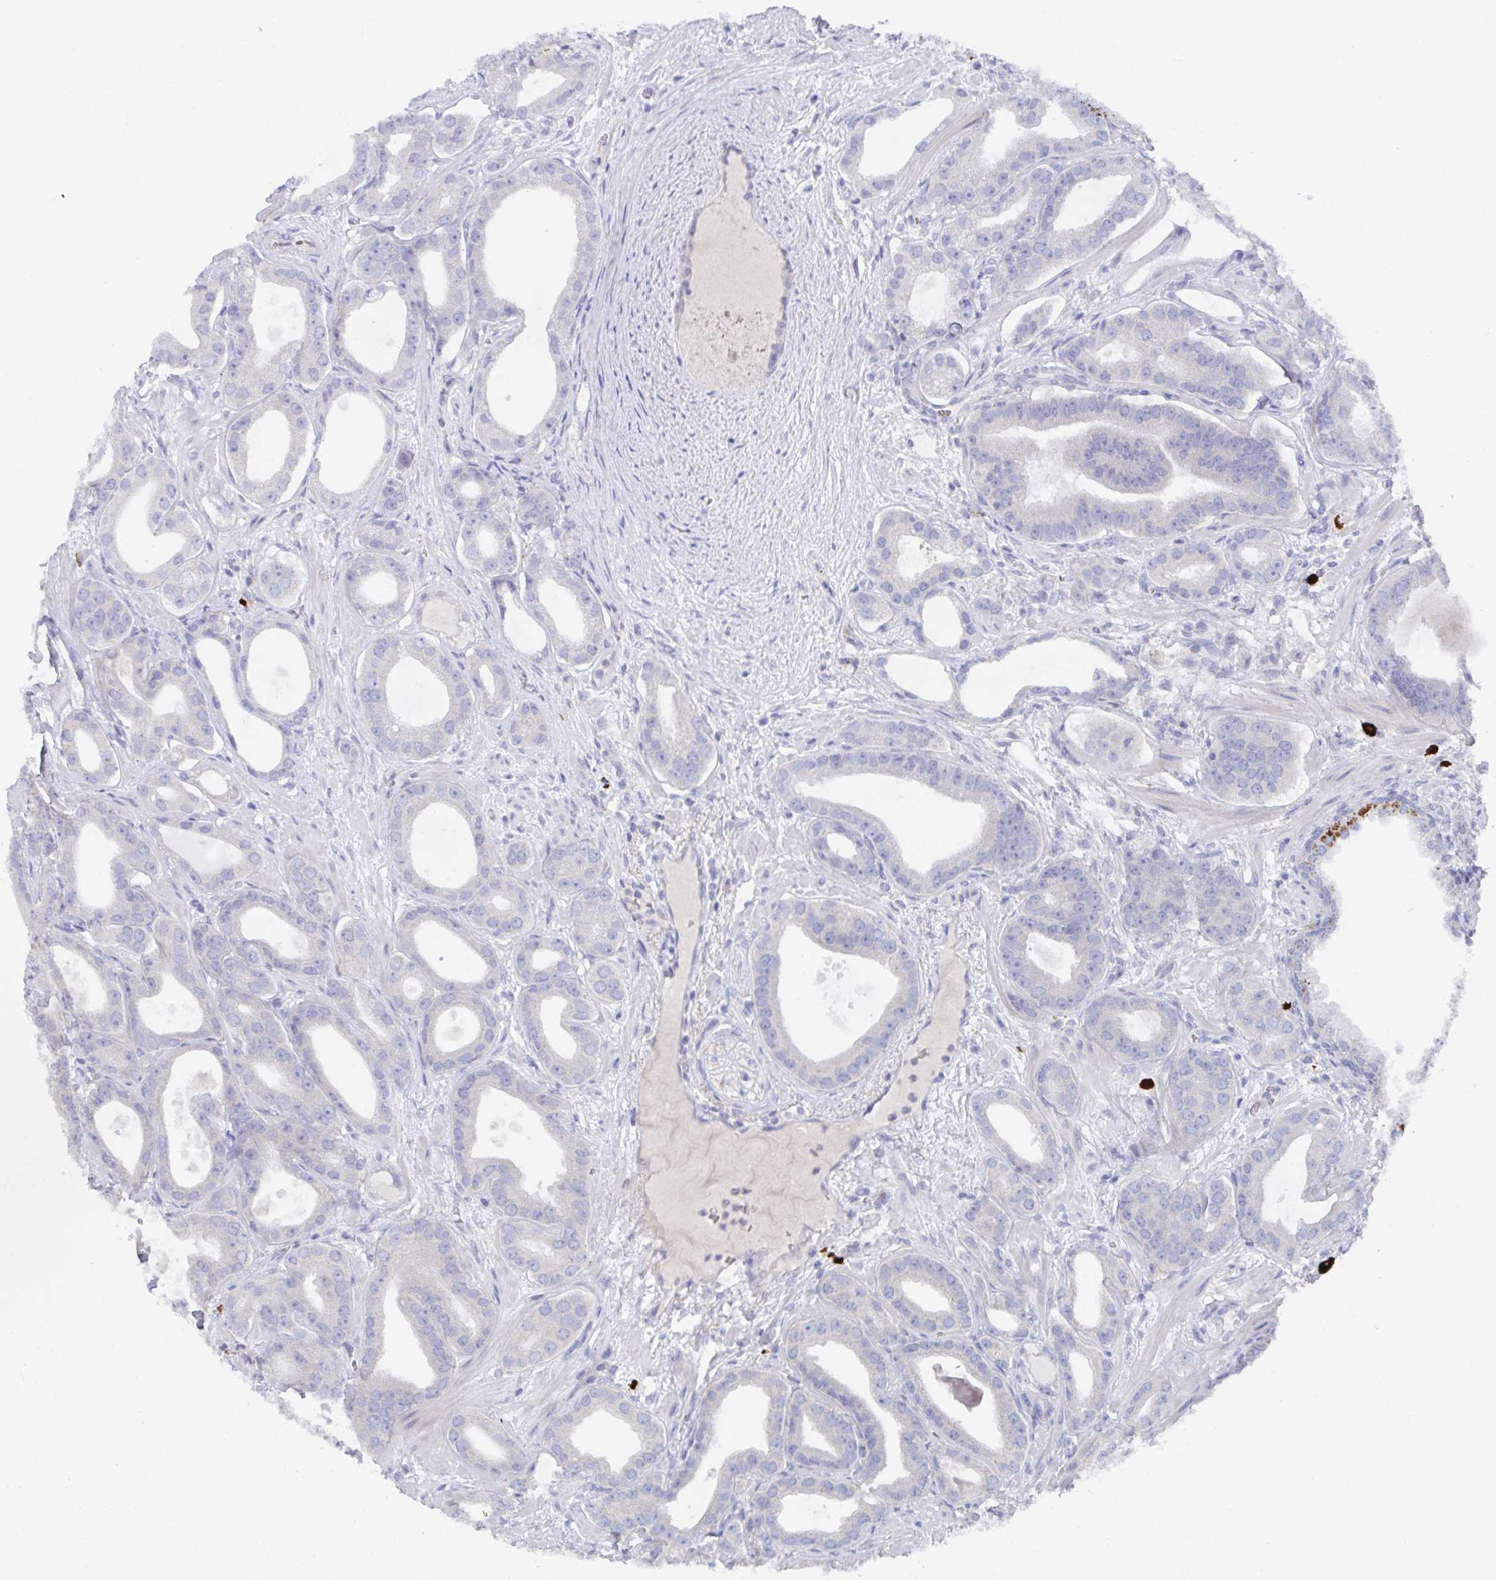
{"staining": {"intensity": "negative", "quantity": "none", "location": "none"}, "tissue": "prostate cancer", "cell_type": "Tumor cells", "image_type": "cancer", "snomed": [{"axis": "morphology", "description": "Adenocarcinoma, High grade"}, {"axis": "topography", "description": "Prostate"}], "caption": "The immunohistochemistry histopathology image has no significant expression in tumor cells of prostate cancer (adenocarcinoma (high-grade)) tissue.", "gene": "KCNK5", "patient": {"sex": "male", "age": 65}}